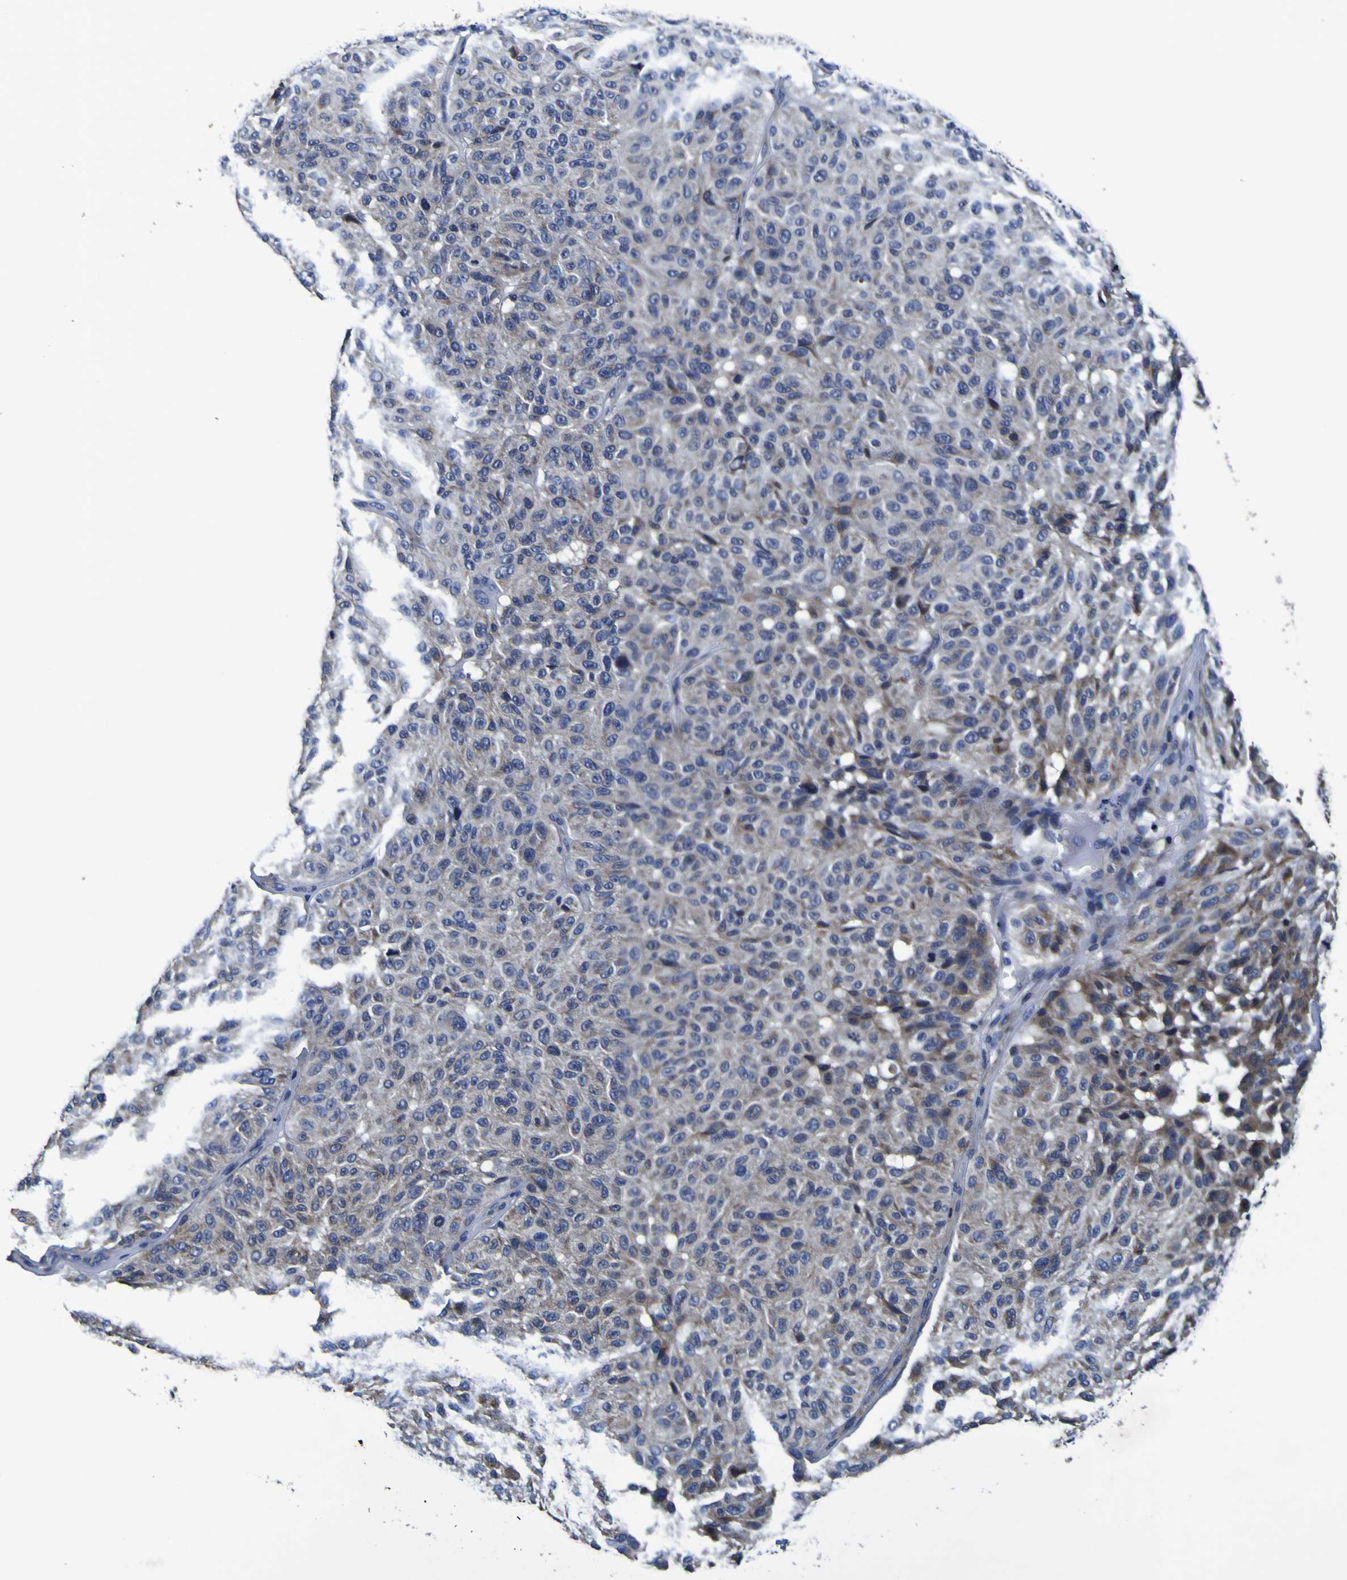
{"staining": {"intensity": "negative", "quantity": "none", "location": "none"}, "tissue": "melanoma", "cell_type": "Tumor cells", "image_type": "cancer", "snomed": [{"axis": "morphology", "description": "Malignant melanoma, NOS"}, {"axis": "topography", "description": "Skin"}], "caption": "This is a image of immunohistochemistry (IHC) staining of malignant melanoma, which shows no expression in tumor cells. (Brightfield microscopy of DAB immunohistochemistry at high magnification).", "gene": "PANK4", "patient": {"sex": "female", "age": 46}}